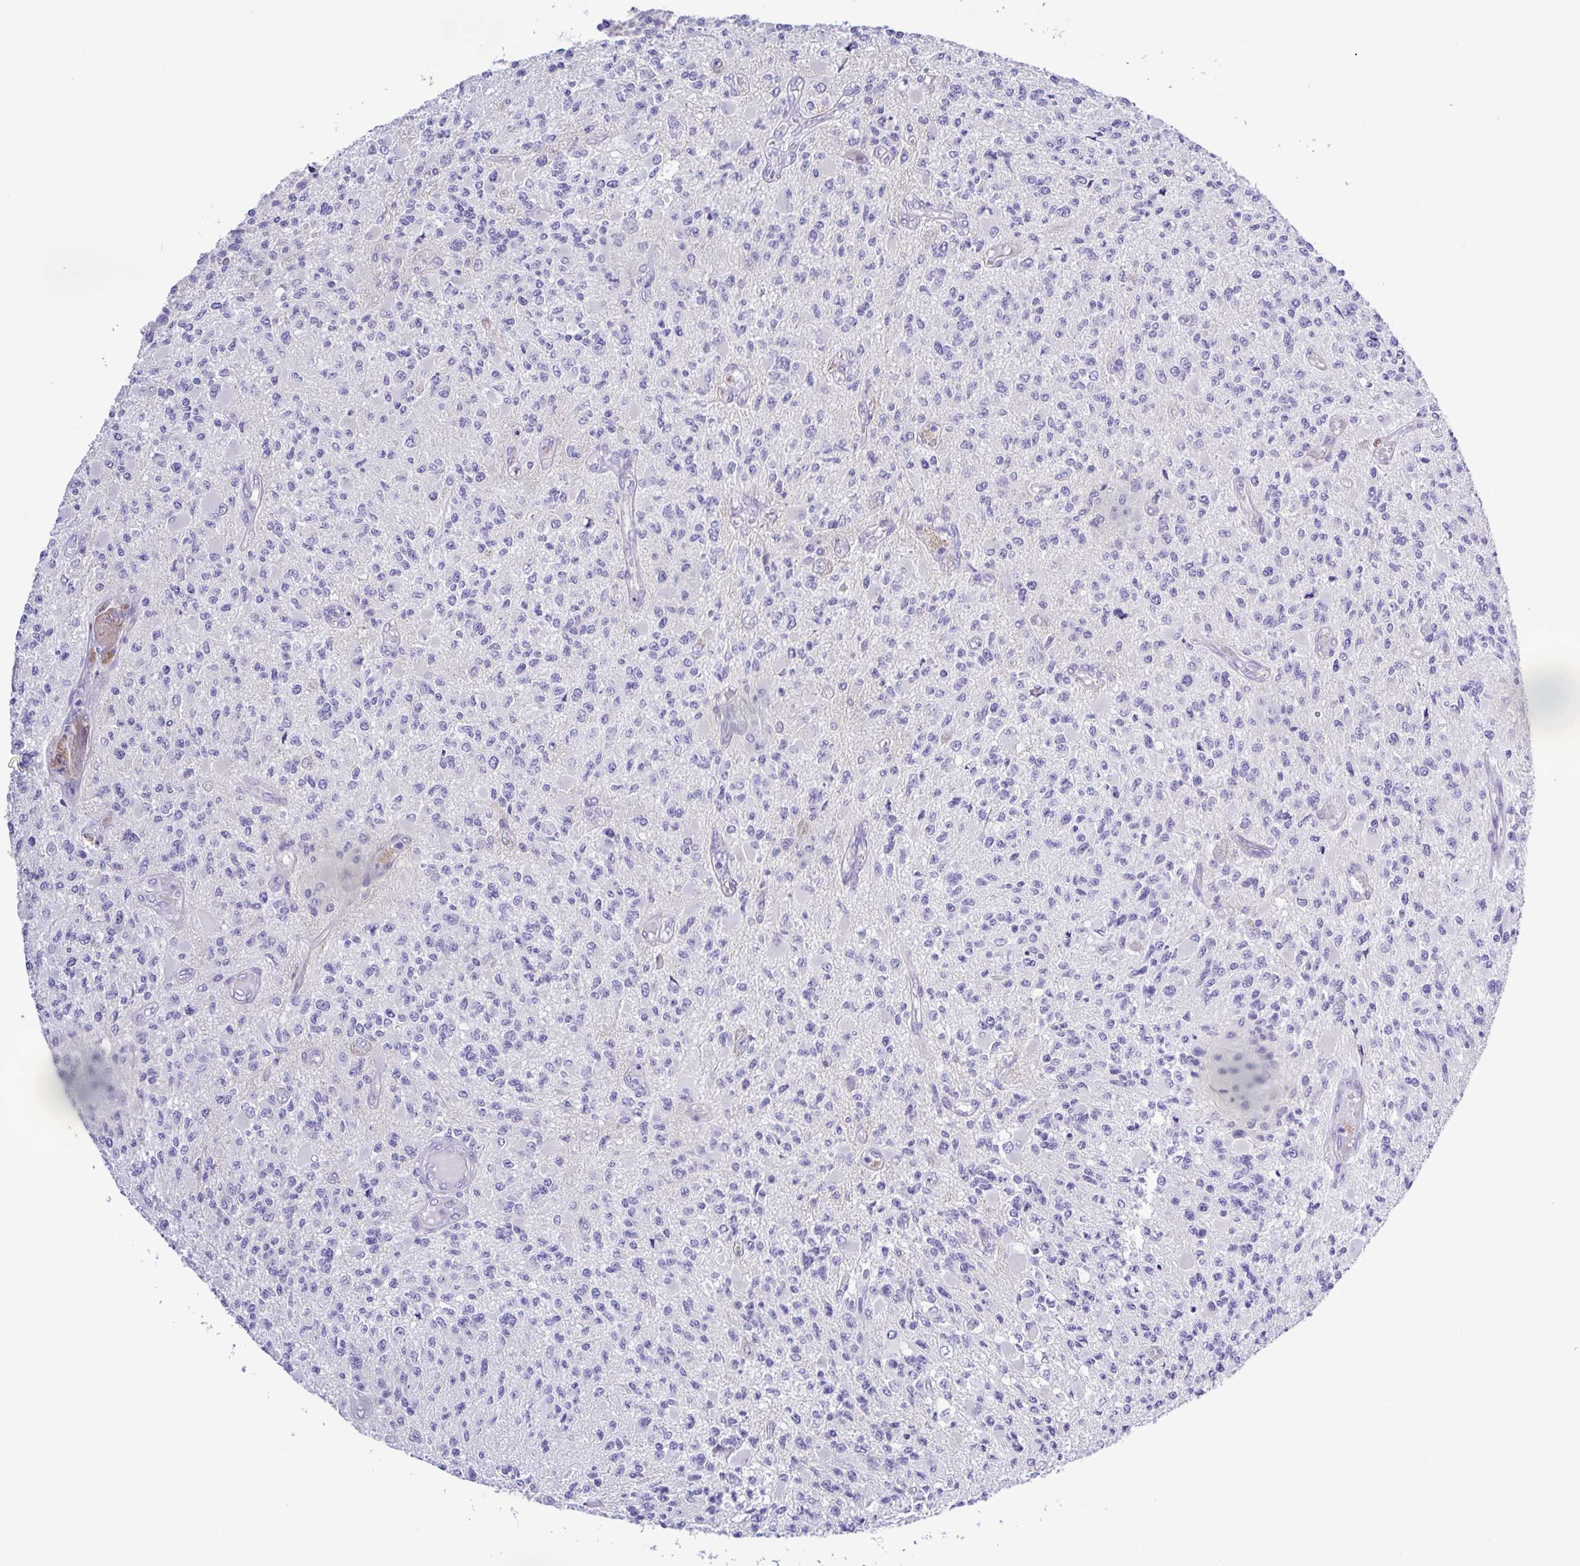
{"staining": {"intensity": "negative", "quantity": "none", "location": "none"}, "tissue": "glioma", "cell_type": "Tumor cells", "image_type": "cancer", "snomed": [{"axis": "morphology", "description": "Glioma, malignant, High grade"}, {"axis": "topography", "description": "Brain"}], "caption": "An immunohistochemistry photomicrograph of malignant high-grade glioma is shown. There is no staining in tumor cells of malignant high-grade glioma.", "gene": "GABBR2", "patient": {"sex": "female", "age": 63}}